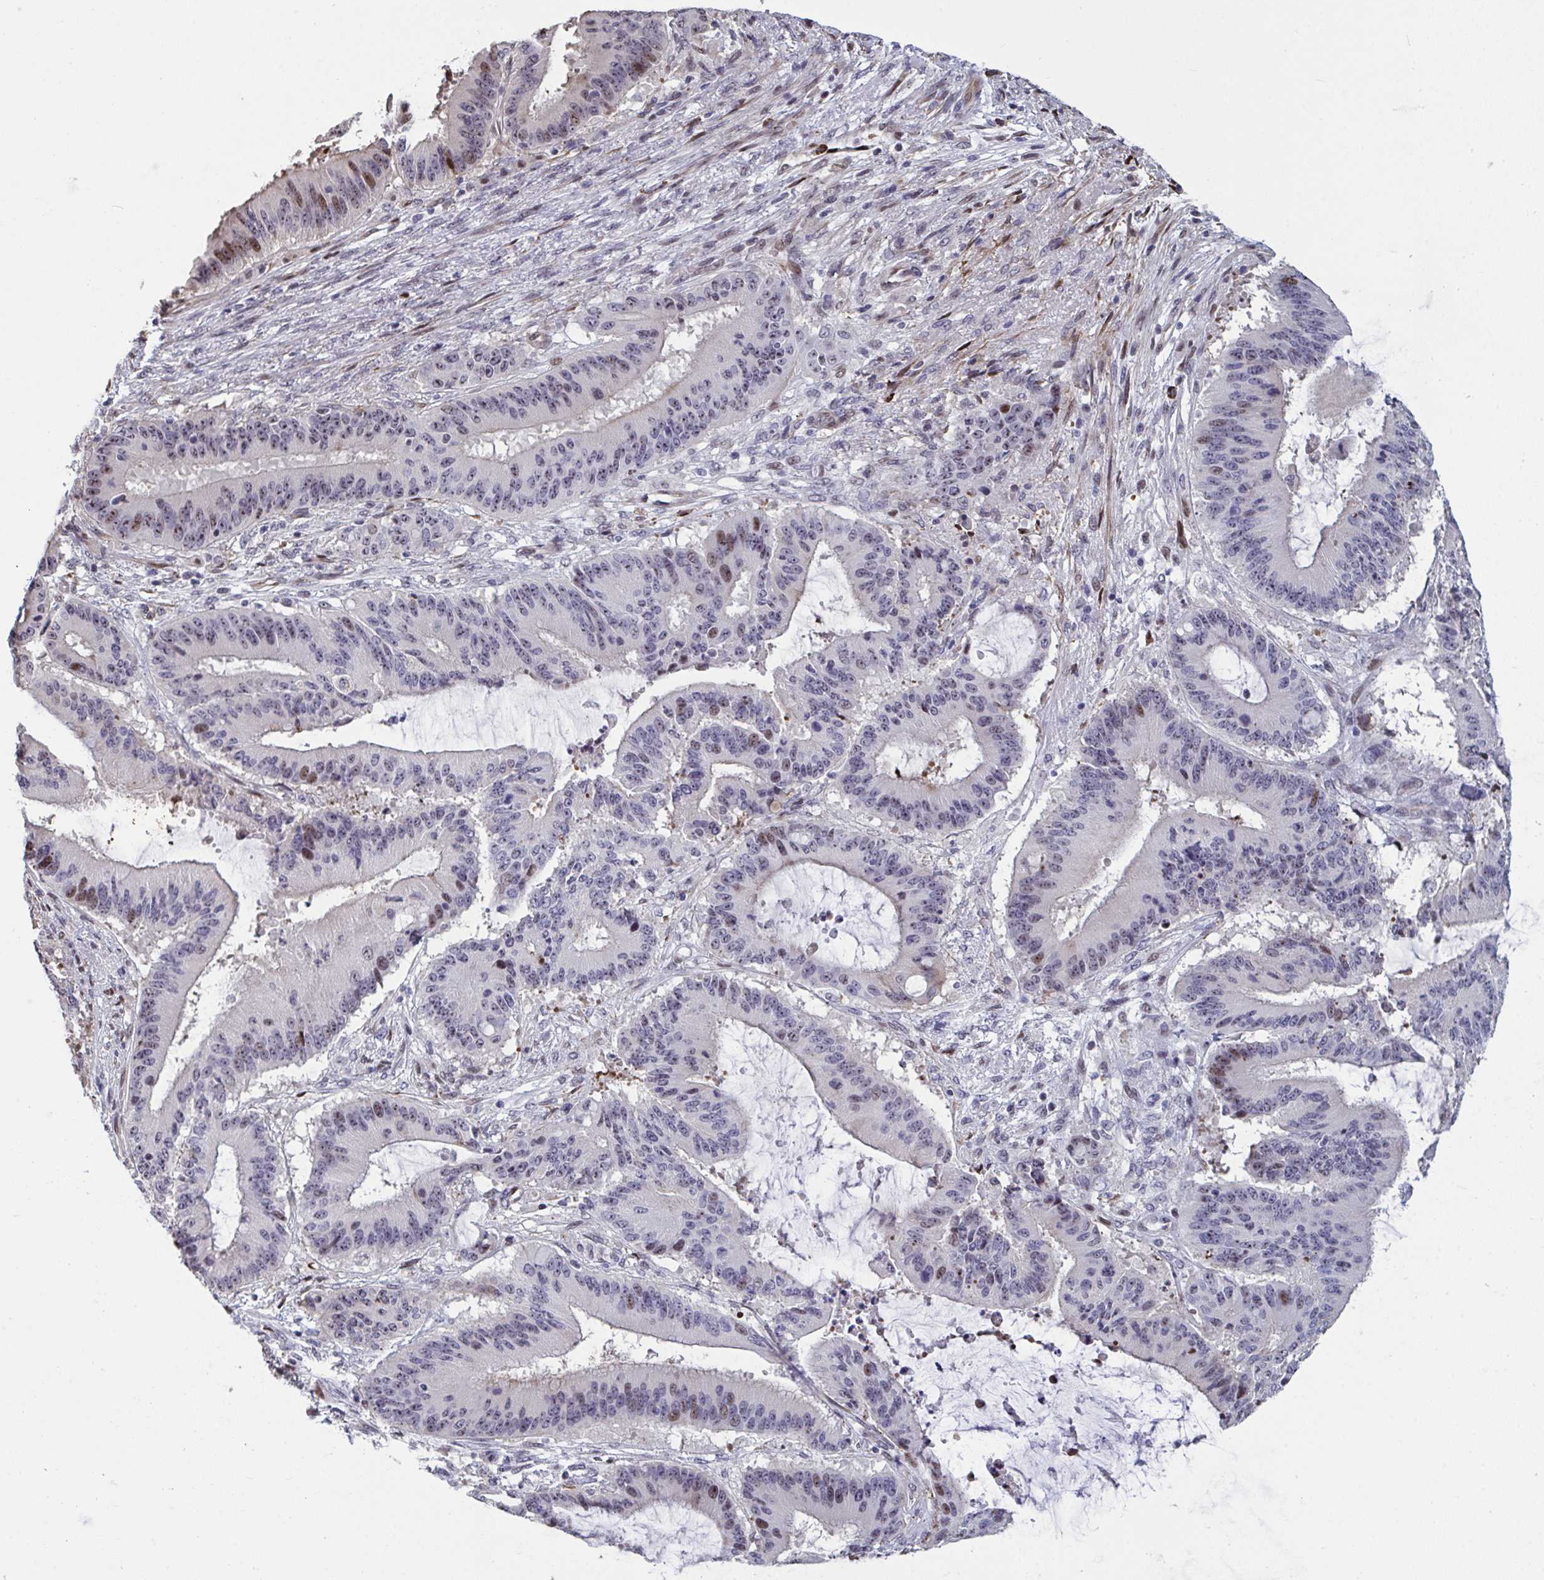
{"staining": {"intensity": "moderate", "quantity": "<25%", "location": "nuclear"}, "tissue": "liver cancer", "cell_type": "Tumor cells", "image_type": "cancer", "snomed": [{"axis": "morphology", "description": "Normal tissue, NOS"}, {"axis": "morphology", "description": "Cholangiocarcinoma"}, {"axis": "topography", "description": "Liver"}, {"axis": "topography", "description": "Peripheral nerve tissue"}], "caption": "Tumor cells display low levels of moderate nuclear expression in approximately <25% of cells in liver cancer.", "gene": "PELI2", "patient": {"sex": "female", "age": 73}}